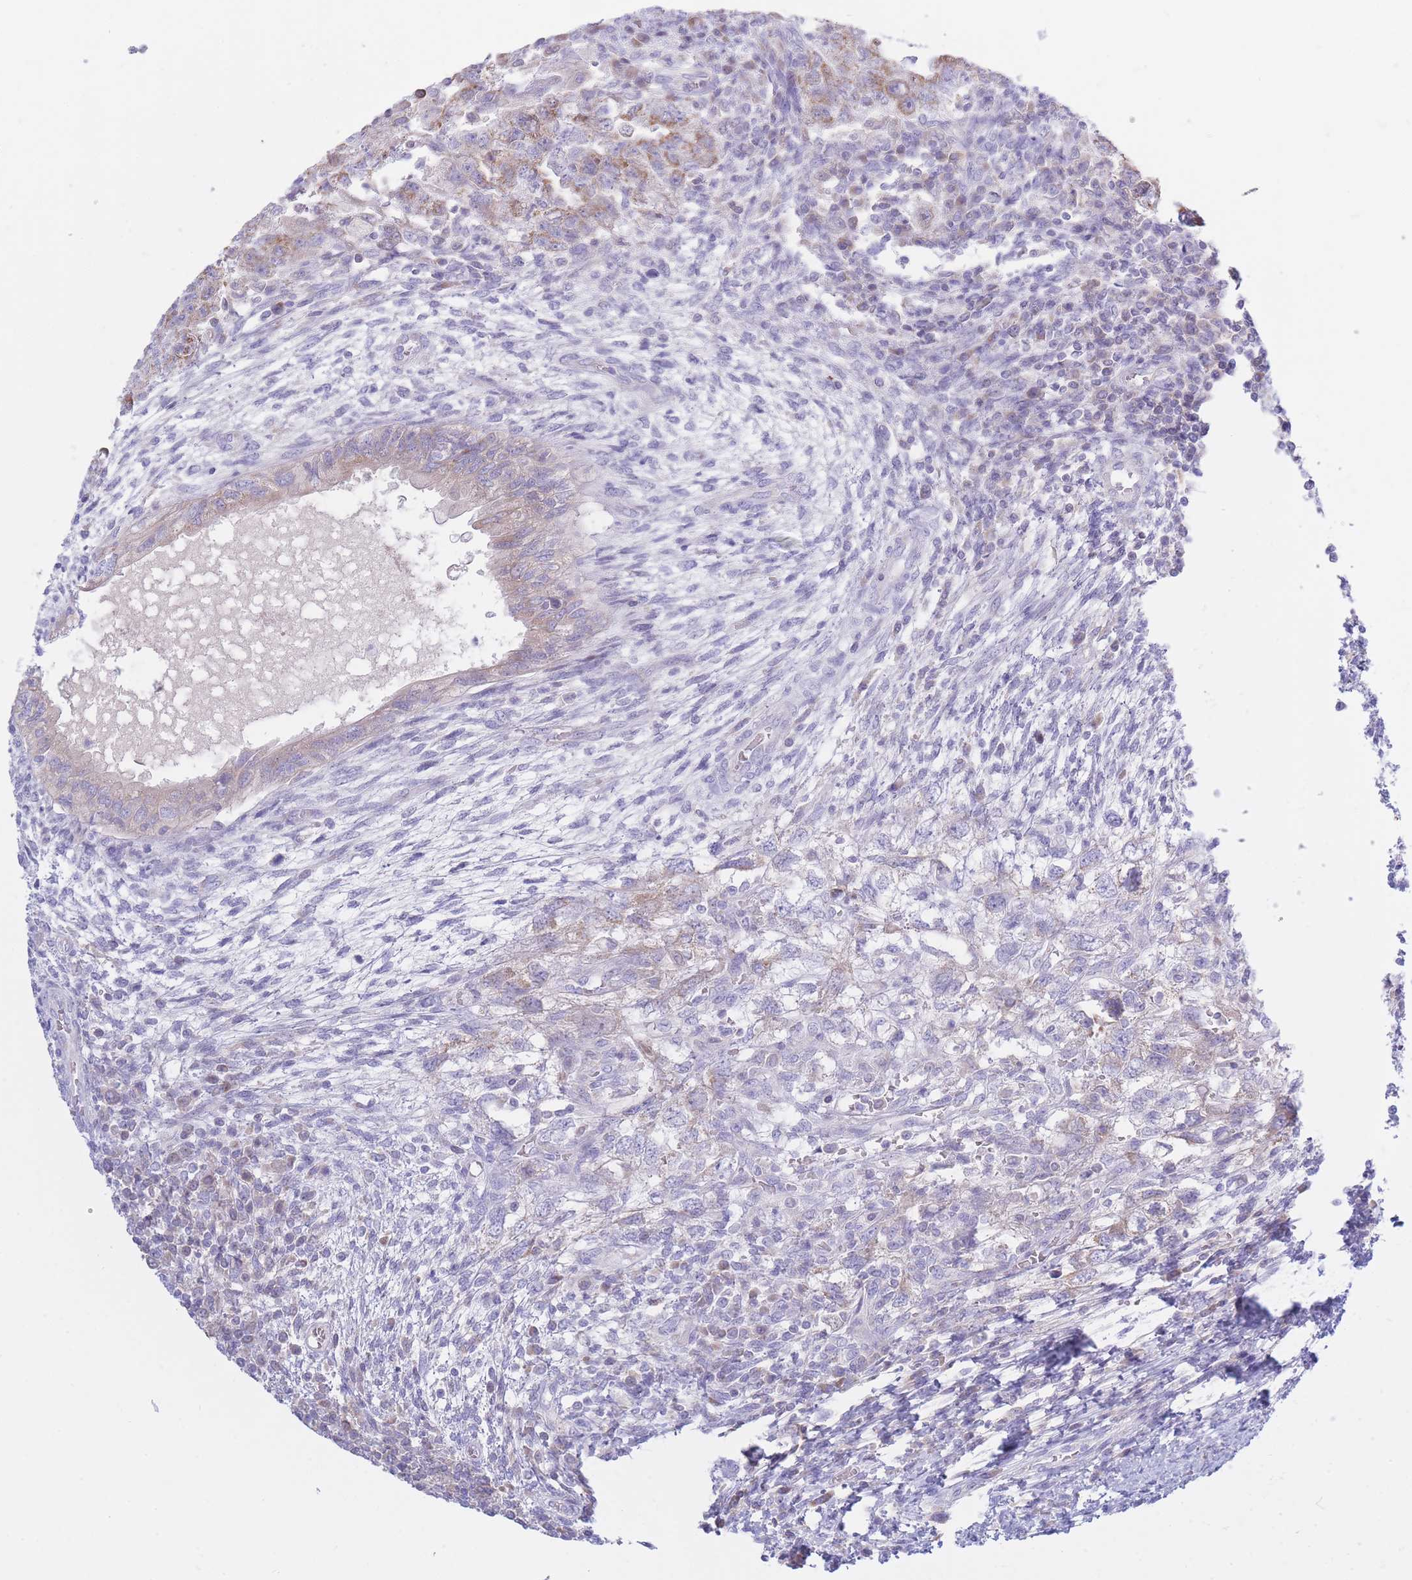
{"staining": {"intensity": "weak", "quantity": "25%-75%", "location": "cytoplasmic/membranous"}, "tissue": "testis cancer", "cell_type": "Tumor cells", "image_type": "cancer", "snomed": [{"axis": "morphology", "description": "Carcinoma, Embryonal, NOS"}, {"axis": "topography", "description": "Testis"}], "caption": "This is a photomicrograph of IHC staining of embryonal carcinoma (testis), which shows weak staining in the cytoplasmic/membranous of tumor cells.", "gene": "NANP", "patient": {"sex": "male", "age": 26}}